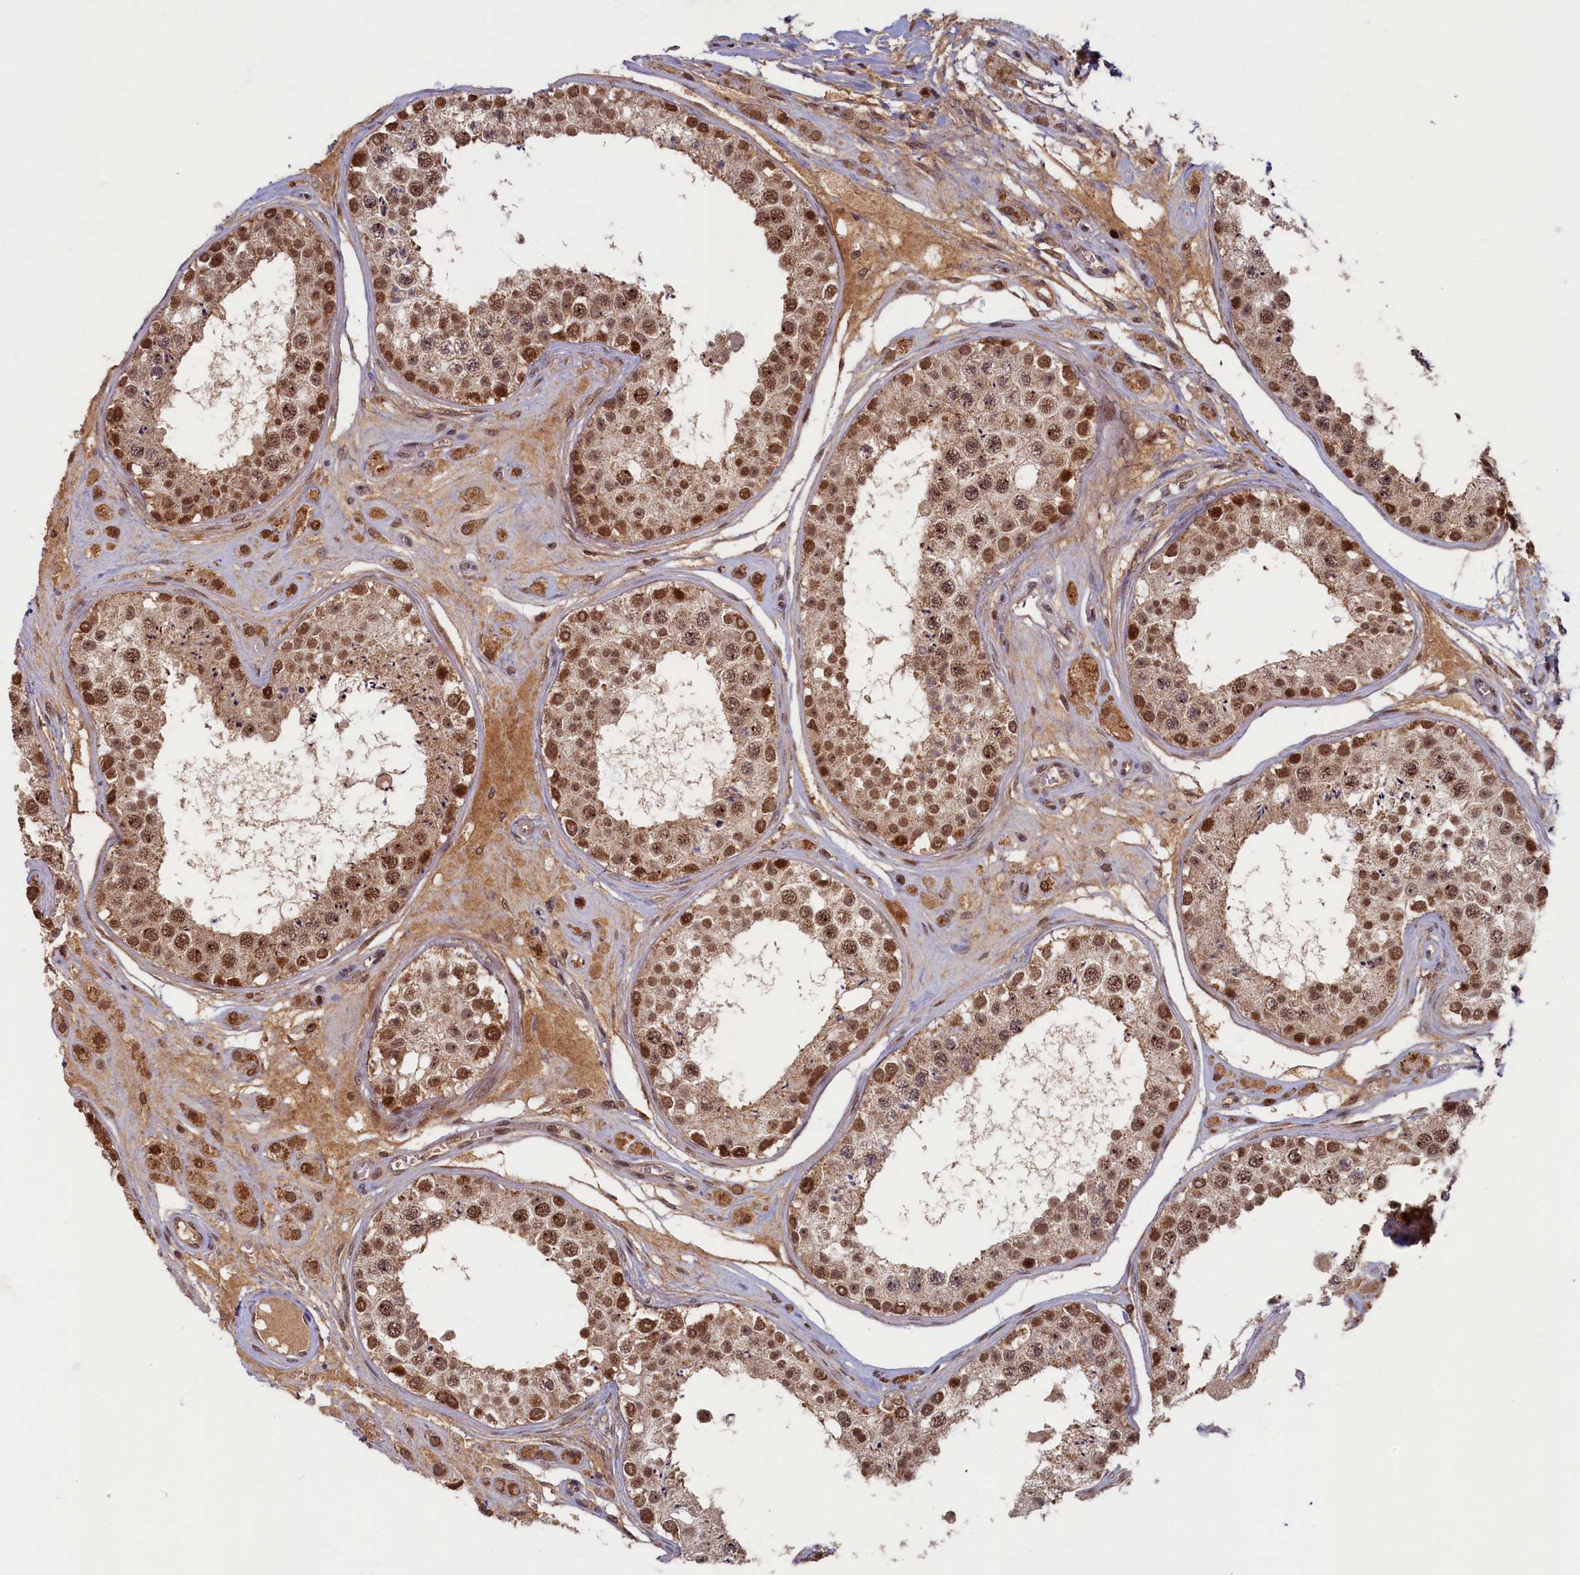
{"staining": {"intensity": "strong", "quantity": ">75%", "location": "nuclear"}, "tissue": "testis", "cell_type": "Cells in seminiferous ducts", "image_type": "normal", "snomed": [{"axis": "morphology", "description": "Normal tissue, NOS"}, {"axis": "topography", "description": "Testis"}], "caption": "Strong nuclear staining is appreciated in approximately >75% of cells in seminiferous ducts in benign testis.", "gene": "BRCA1", "patient": {"sex": "male", "age": 25}}